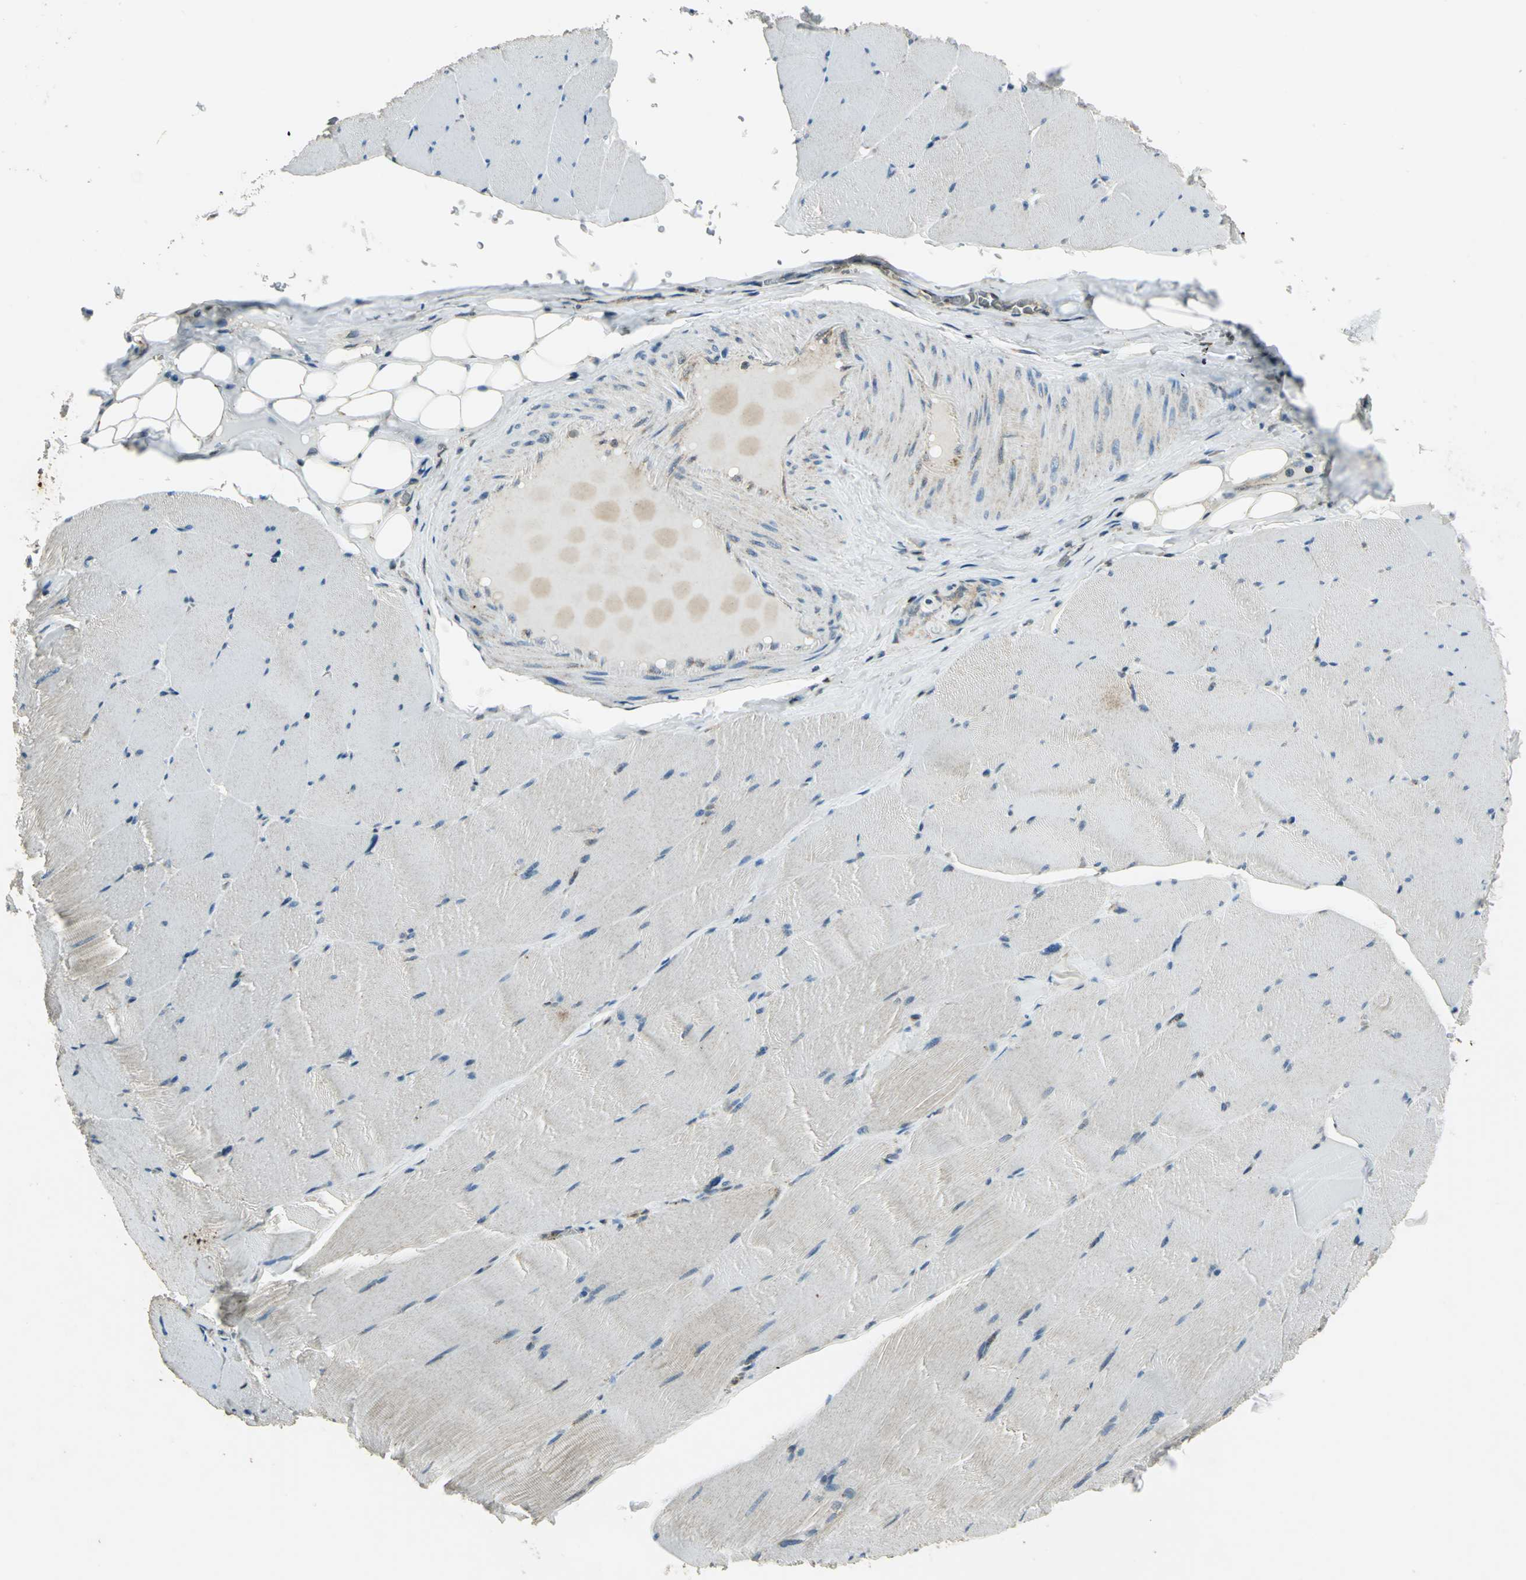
{"staining": {"intensity": "weak", "quantity": "25%-75%", "location": "cytoplasmic/membranous"}, "tissue": "skeletal muscle", "cell_type": "Myocytes", "image_type": "normal", "snomed": [{"axis": "morphology", "description": "Normal tissue, NOS"}, {"axis": "topography", "description": "Skeletal muscle"}], "caption": "Protein analysis of benign skeletal muscle reveals weak cytoplasmic/membranous expression in about 25%-75% of myocytes.", "gene": "NUDT2", "patient": {"sex": "male", "age": 62}}